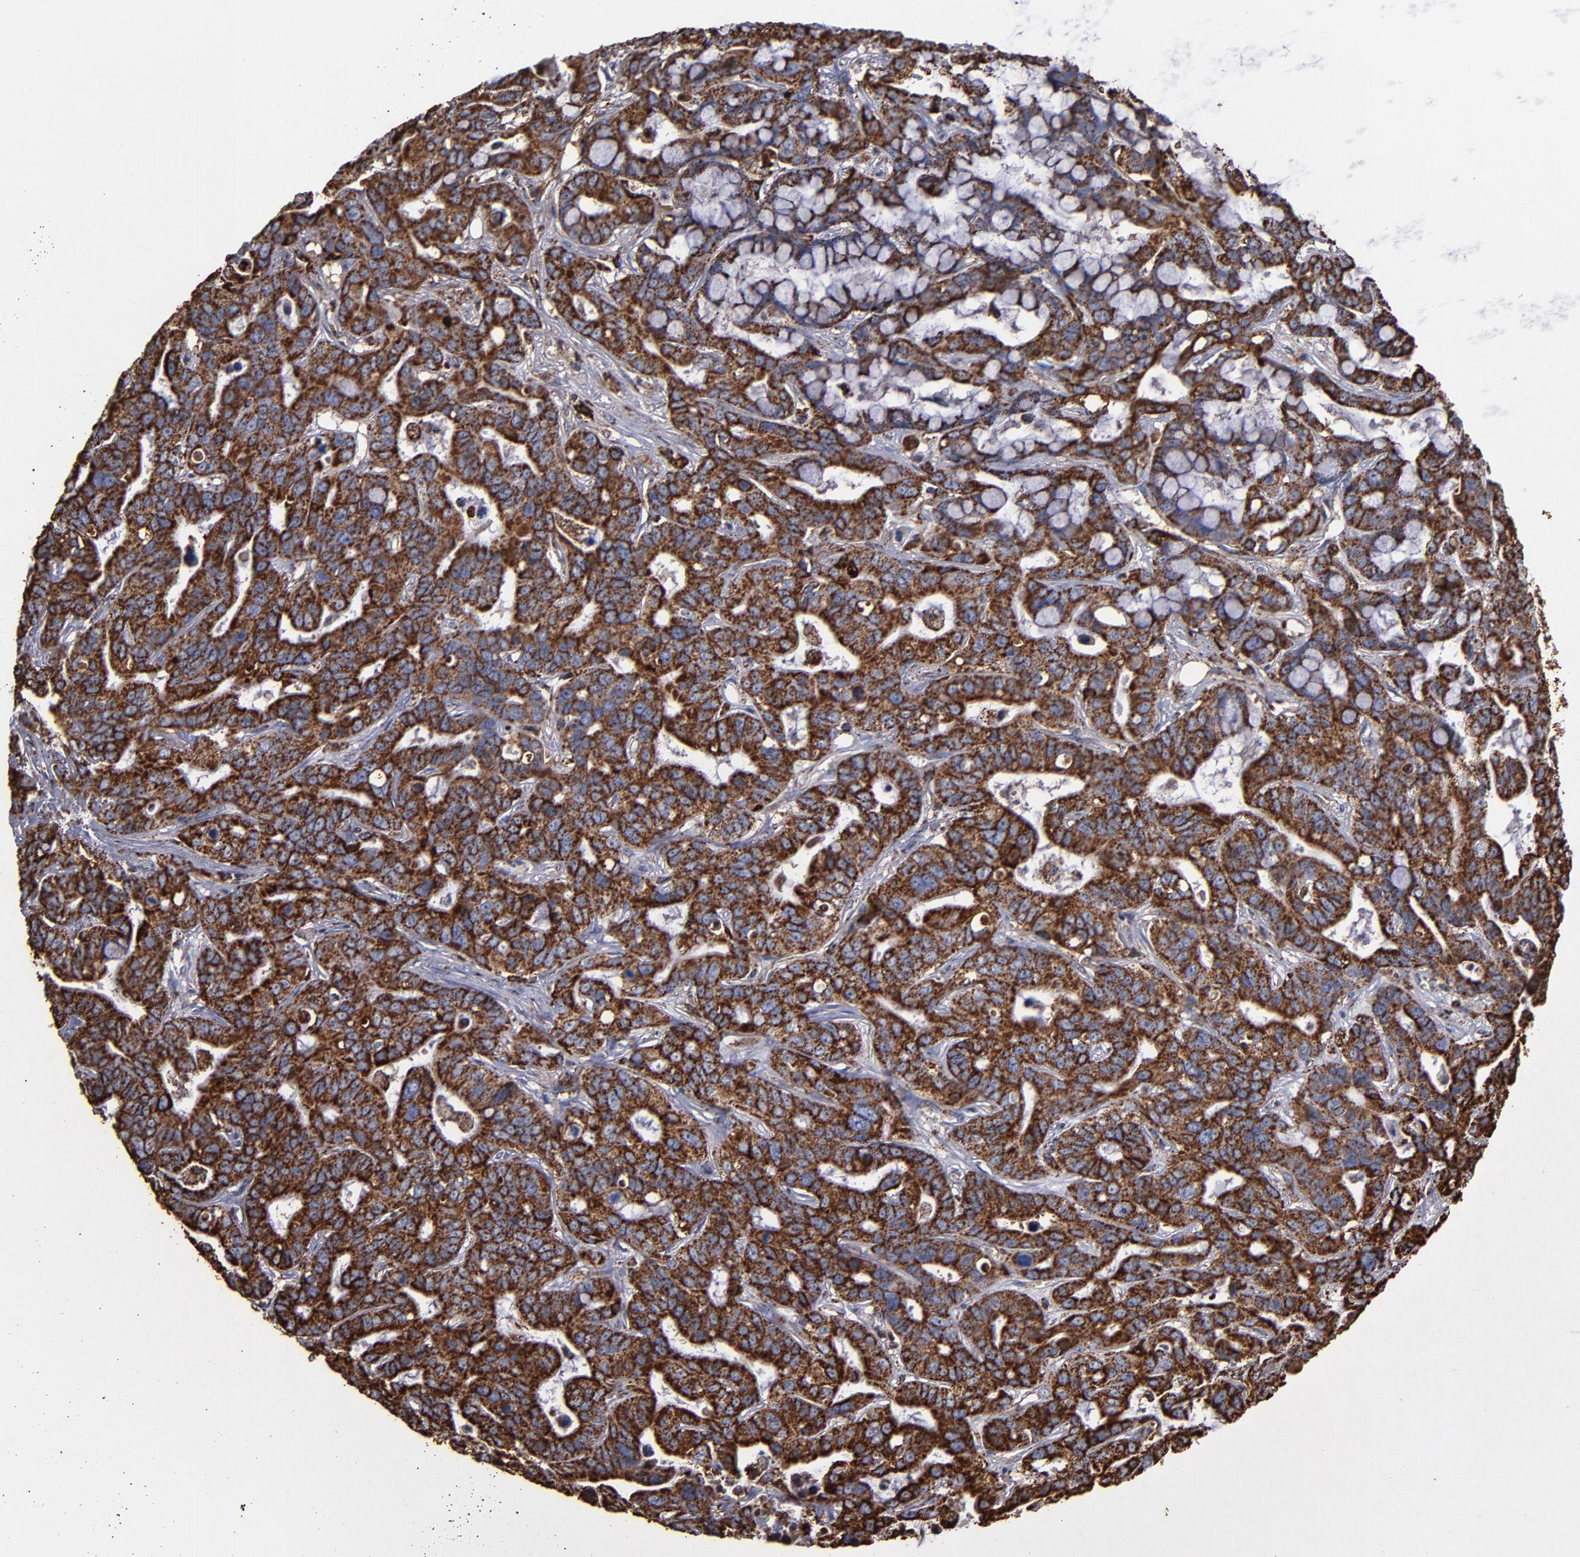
{"staining": {"intensity": "strong", "quantity": ">75%", "location": "cytoplasmic/membranous"}, "tissue": "liver cancer", "cell_type": "Tumor cells", "image_type": "cancer", "snomed": [{"axis": "morphology", "description": "Cholangiocarcinoma"}, {"axis": "topography", "description": "Liver"}], "caption": "Cholangiocarcinoma (liver) stained for a protein (brown) displays strong cytoplasmic/membranous positive staining in about >75% of tumor cells.", "gene": "SOD2", "patient": {"sex": "female", "age": 65}}